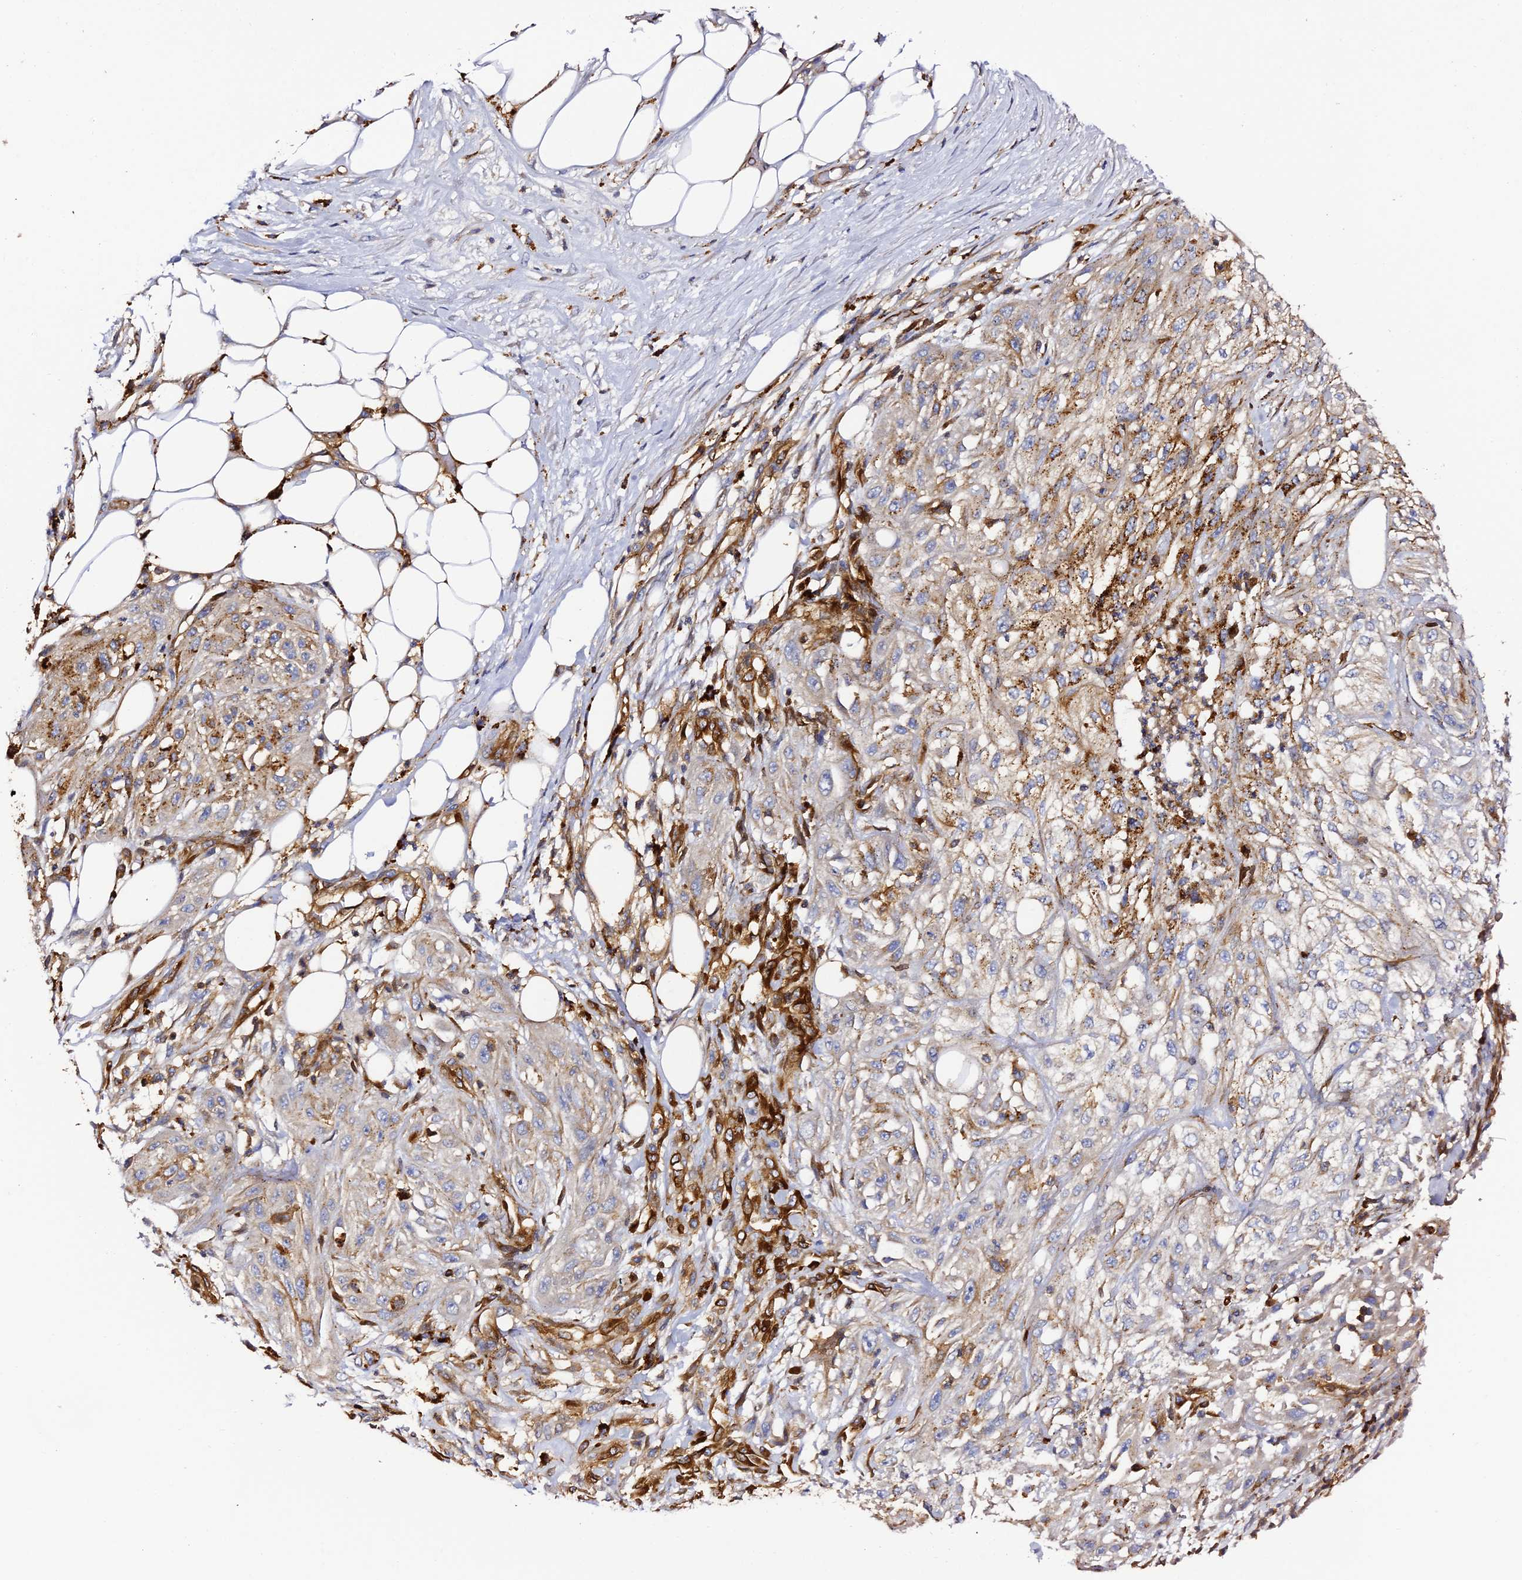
{"staining": {"intensity": "moderate", "quantity": "<25%", "location": "cytoplasmic/membranous"}, "tissue": "skin cancer", "cell_type": "Tumor cells", "image_type": "cancer", "snomed": [{"axis": "morphology", "description": "Squamous cell carcinoma, NOS"}, {"axis": "morphology", "description": "Squamous cell carcinoma, metastatic, NOS"}, {"axis": "topography", "description": "Skin"}, {"axis": "topography", "description": "Lymph node"}], "caption": "This histopathology image exhibits IHC staining of skin cancer, with low moderate cytoplasmic/membranous positivity in approximately <25% of tumor cells.", "gene": "TRPV2", "patient": {"sex": "male", "age": 75}}